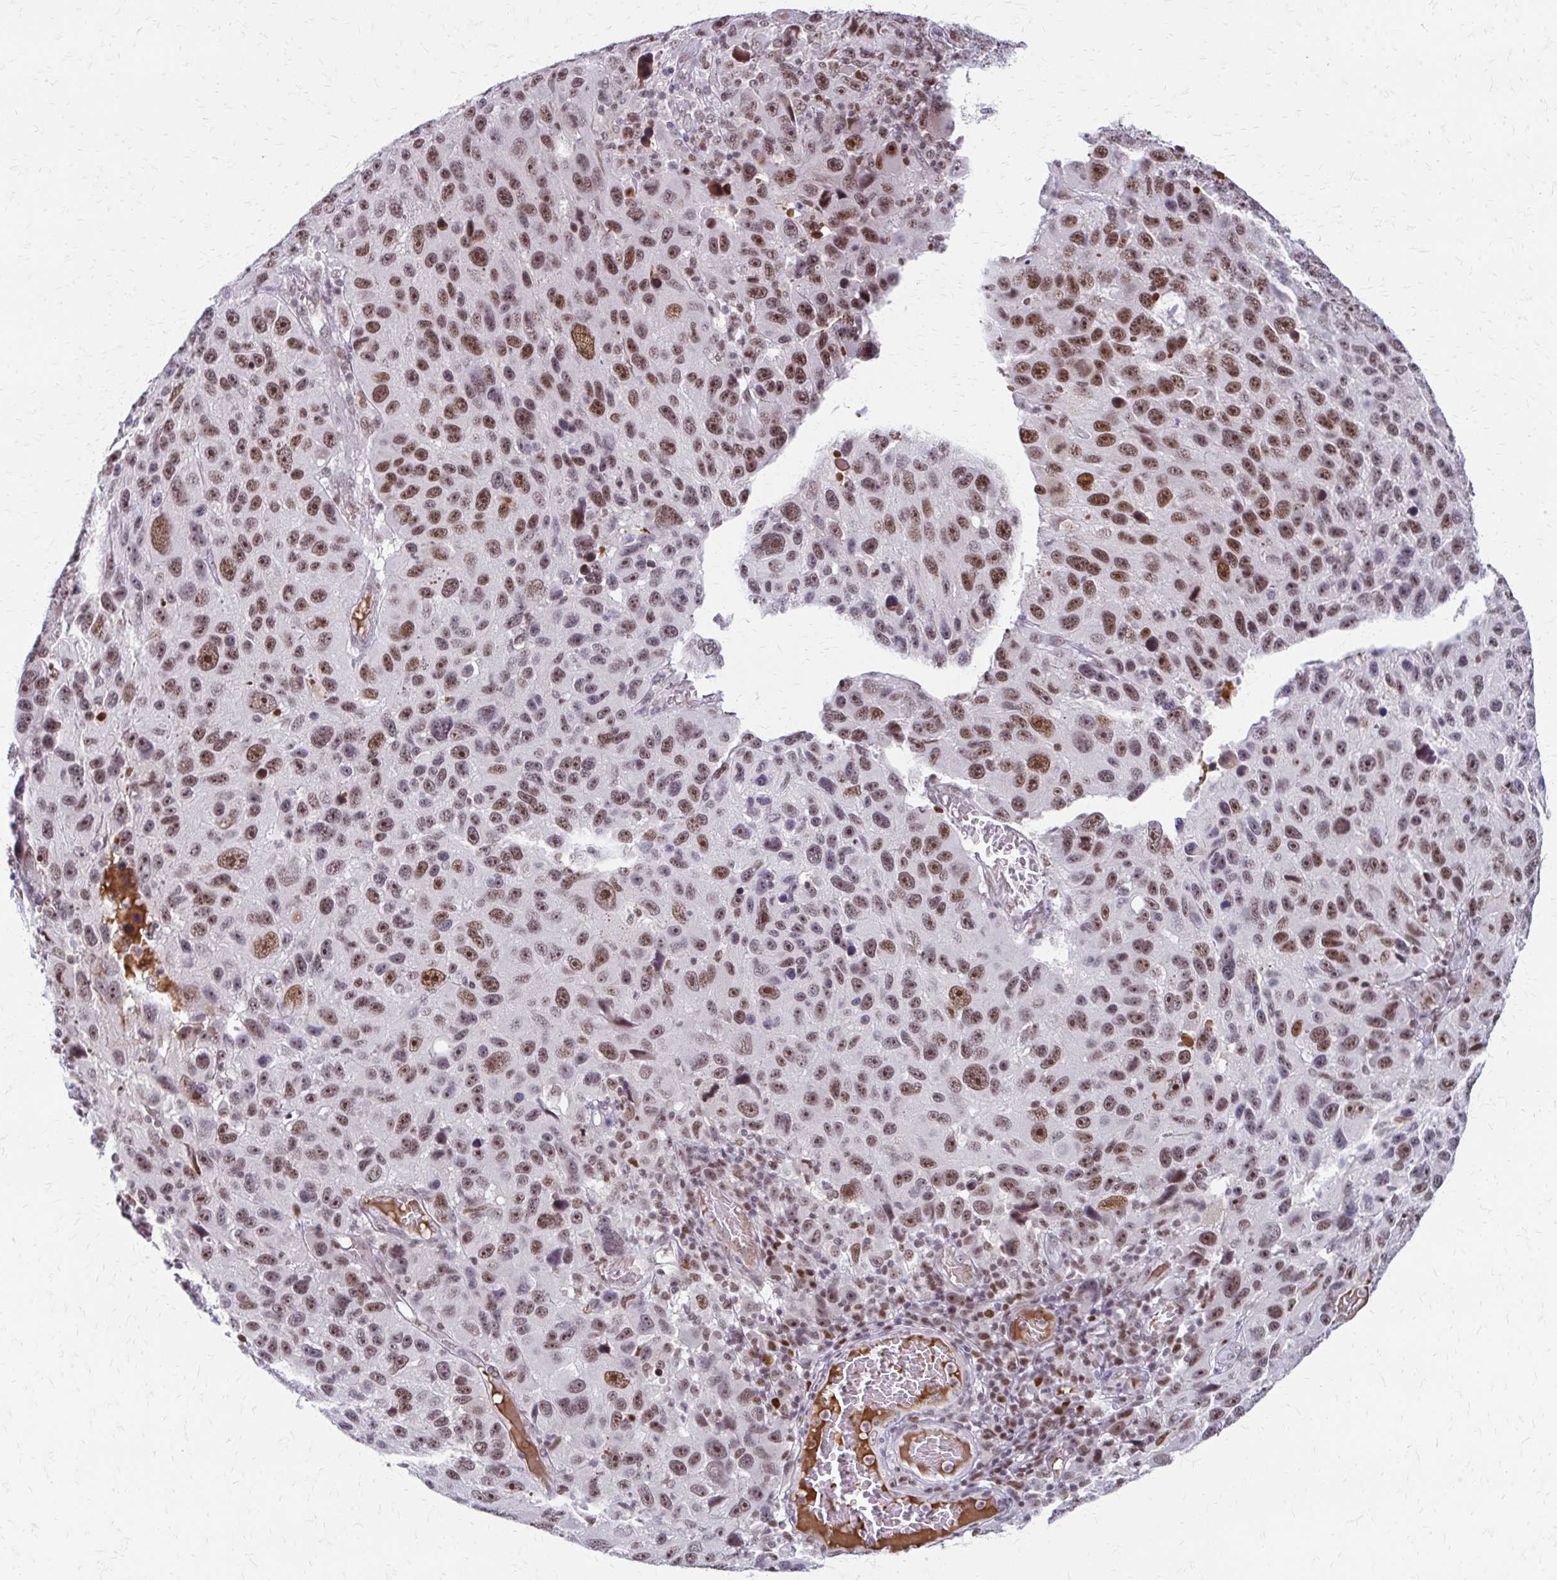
{"staining": {"intensity": "moderate", "quantity": ">75%", "location": "nuclear"}, "tissue": "melanoma", "cell_type": "Tumor cells", "image_type": "cancer", "snomed": [{"axis": "morphology", "description": "Malignant melanoma, NOS"}, {"axis": "topography", "description": "Skin"}], "caption": "Immunohistochemistry (IHC) of malignant melanoma demonstrates medium levels of moderate nuclear positivity in approximately >75% of tumor cells. (DAB = brown stain, brightfield microscopy at high magnification).", "gene": "EED", "patient": {"sex": "male", "age": 53}}